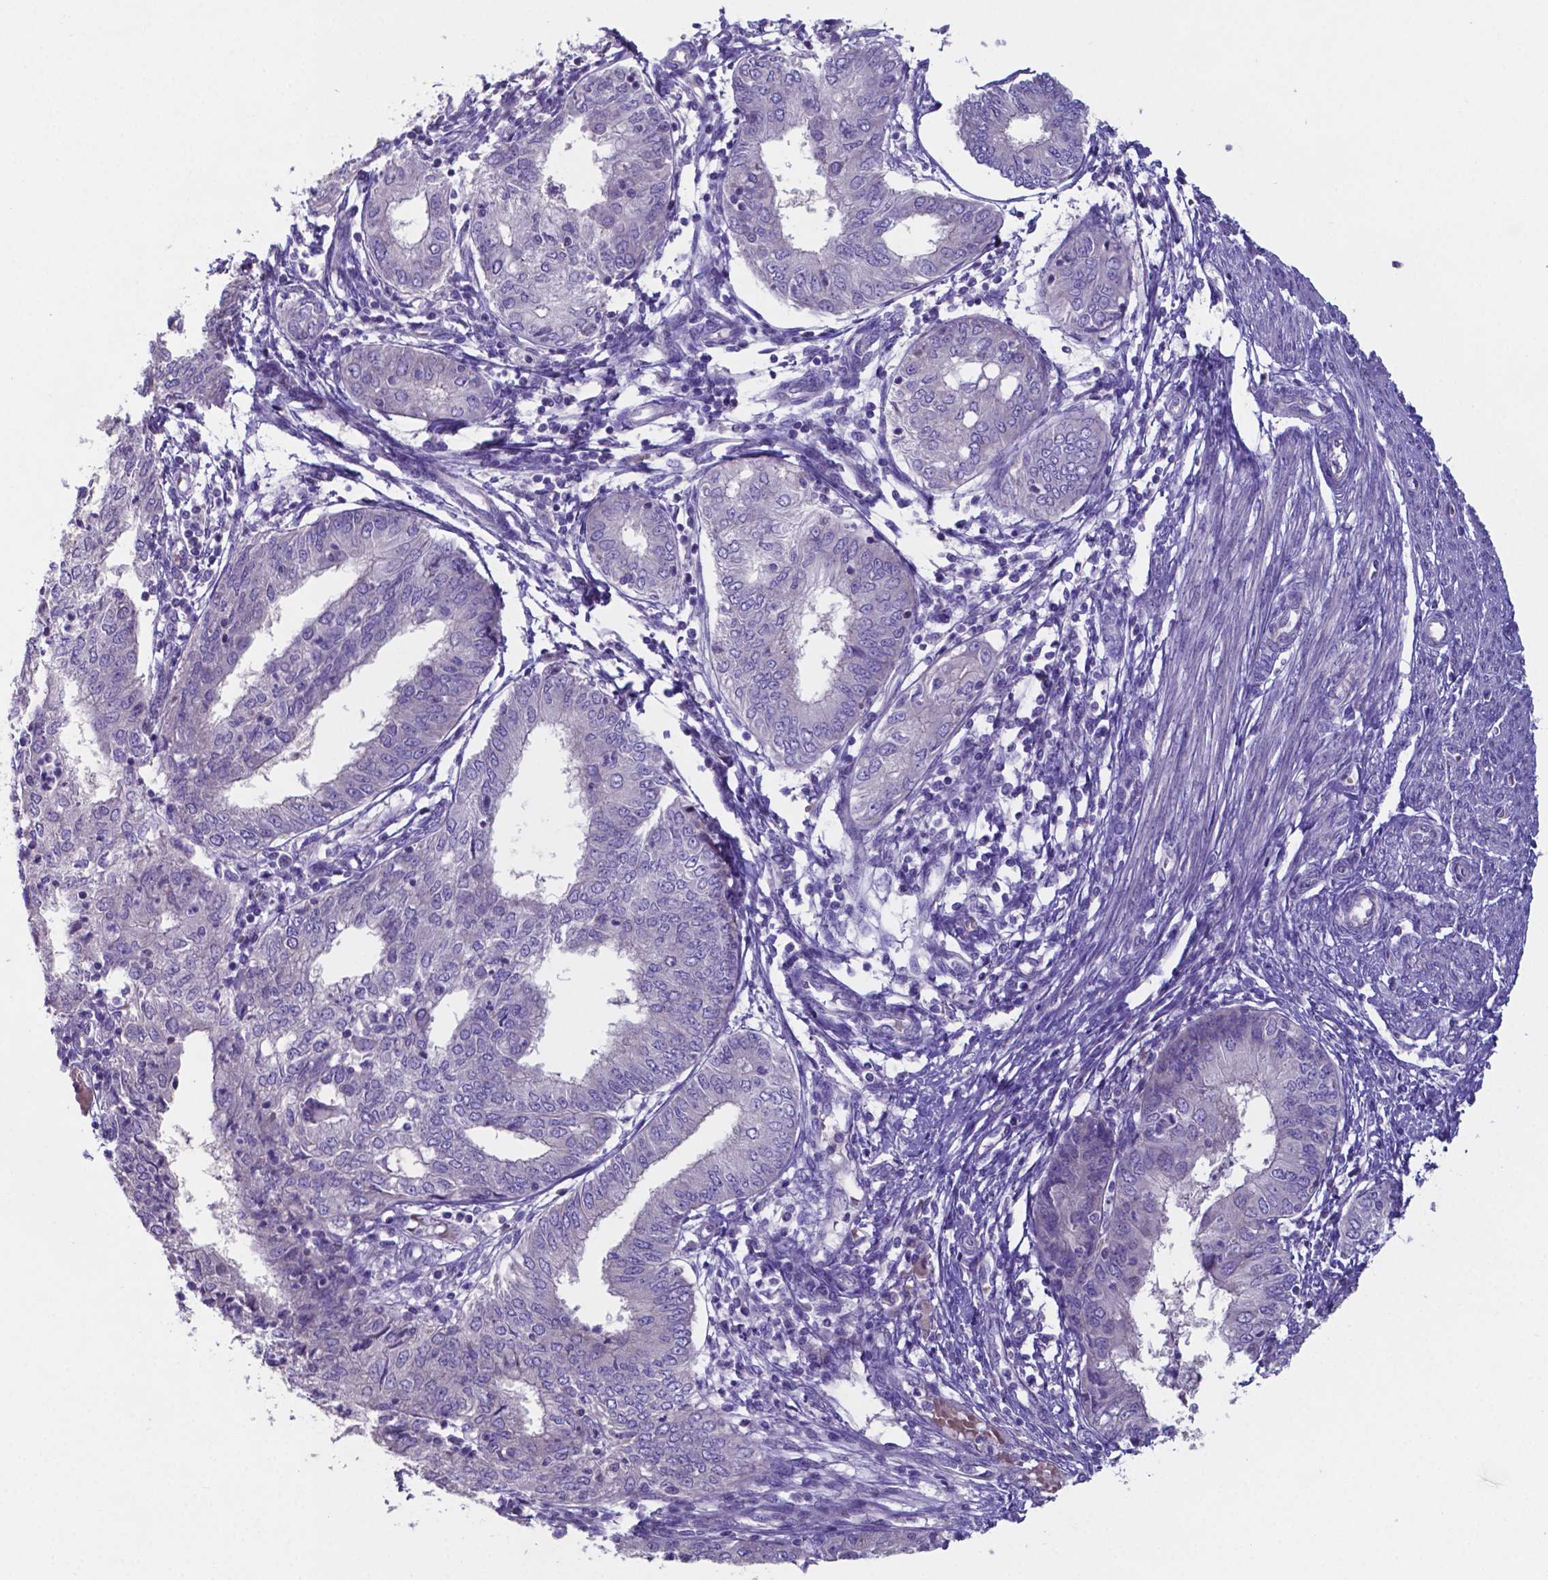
{"staining": {"intensity": "negative", "quantity": "none", "location": "none"}, "tissue": "endometrial cancer", "cell_type": "Tumor cells", "image_type": "cancer", "snomed": [{"axis": "morphology", "description": "Adenocarcinoma, NOS"}, {"axis": "topography", "description": "Endometrium"}], "caption": "The histopathology image demonstrates no staining of tumor cells in endometrial cancer (adenocarcinoma). The staining is performed using DAB brown chromogen with nuclei counter-stained in using hematoxylin.", "gene": "TYRO3", "patient": {"sex": "female", "age": 68}}